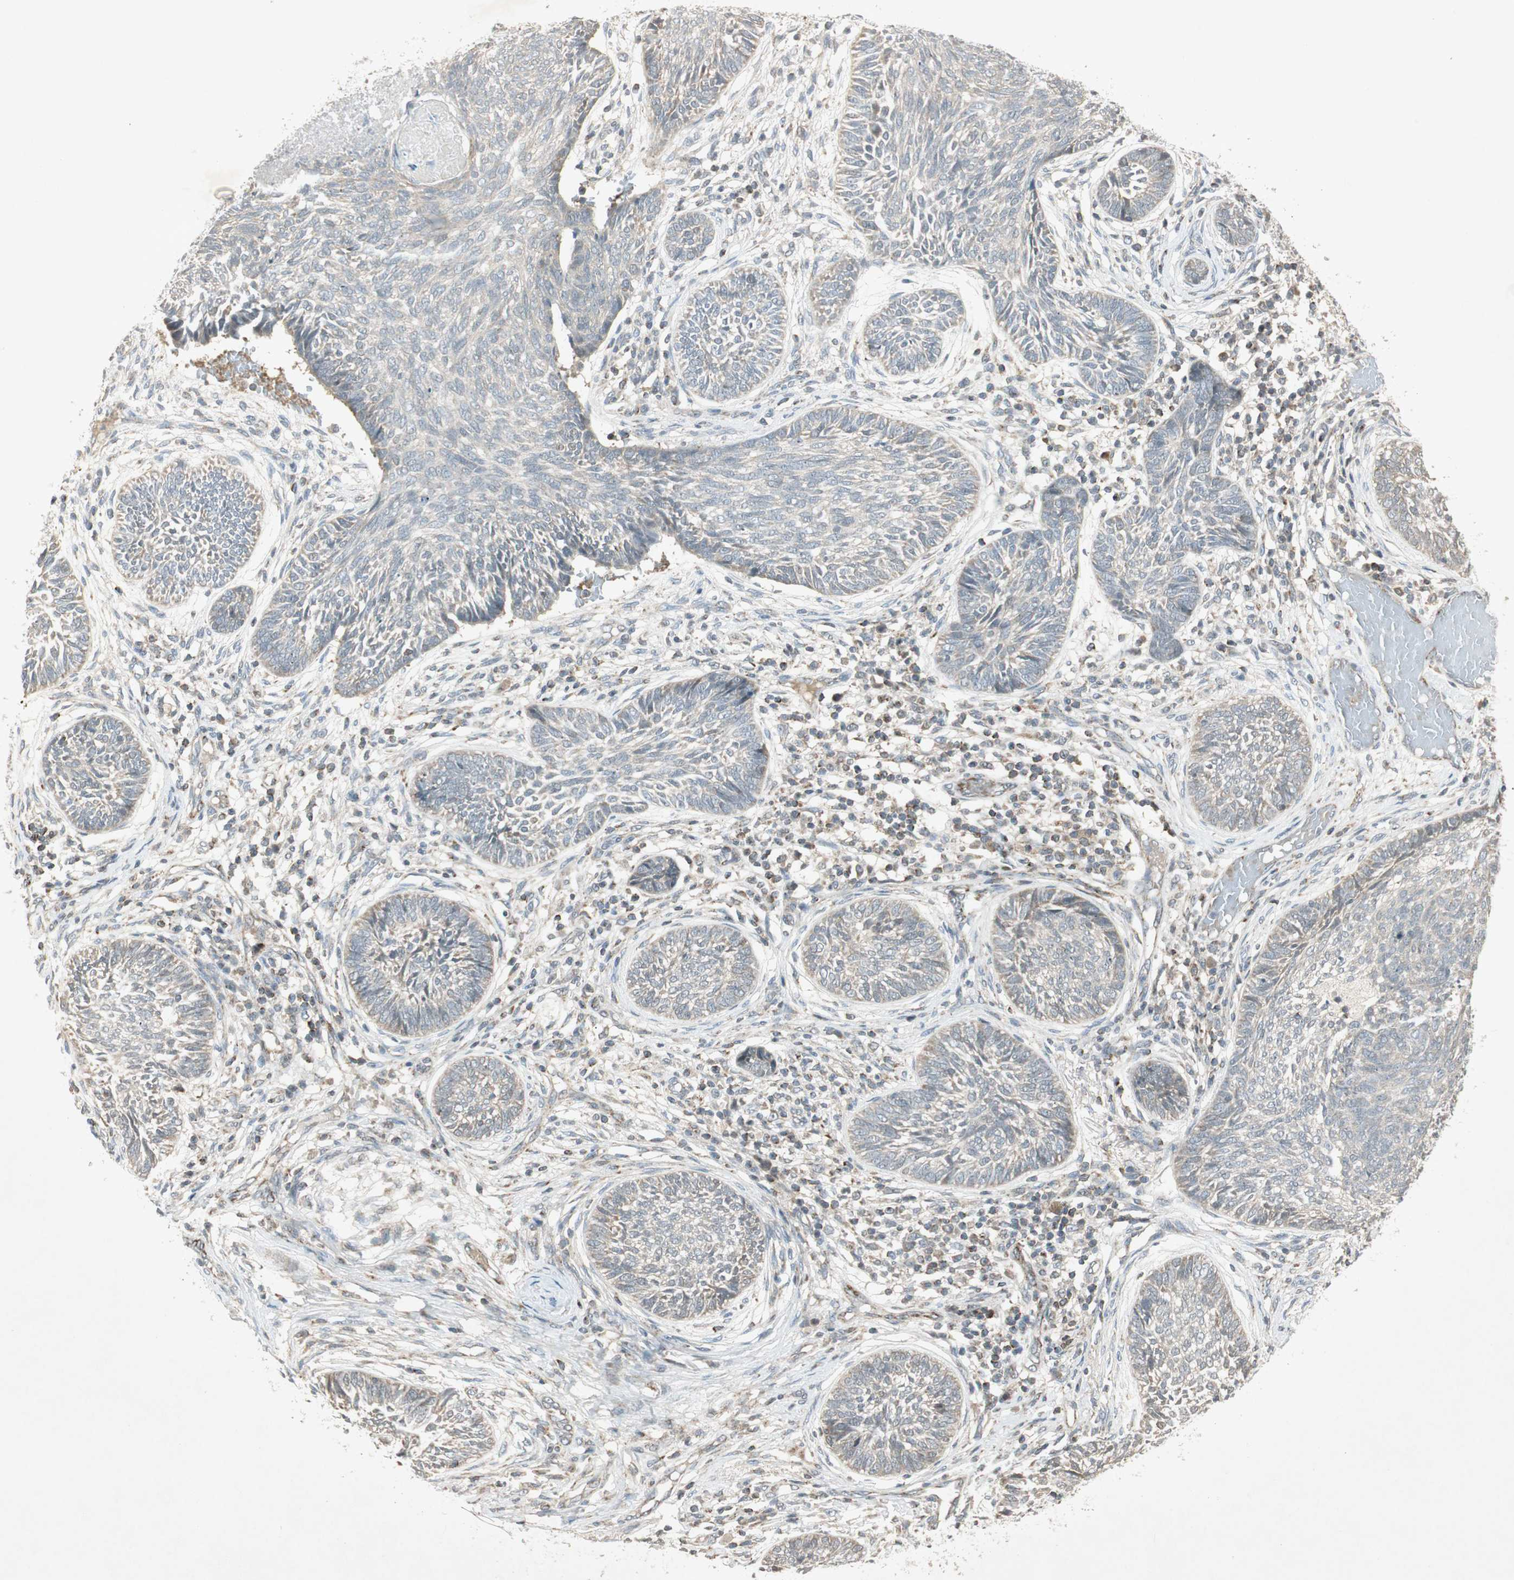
{"staining": {"intensity": "negative", "quantity": "none", "location": "none"}, "tissue": "skin cancer", "cell_type": "Tumor cells", "image_type": "cancer", "snomed": [{"axis": "morphology", "description": "Papilloma, NOS"}, {"axis": "morphology", "description": "Basal cell carcinoma"}, {"axis": "topography", "description": "Skin"}], "caption": "The photomicrograph displays no significant expression in tumor cells of papilloma (skin). (IHC, brightfield microscopy, high magnification).", "gene": "USP2", "patient": {"sex": "male", "age": 87}}